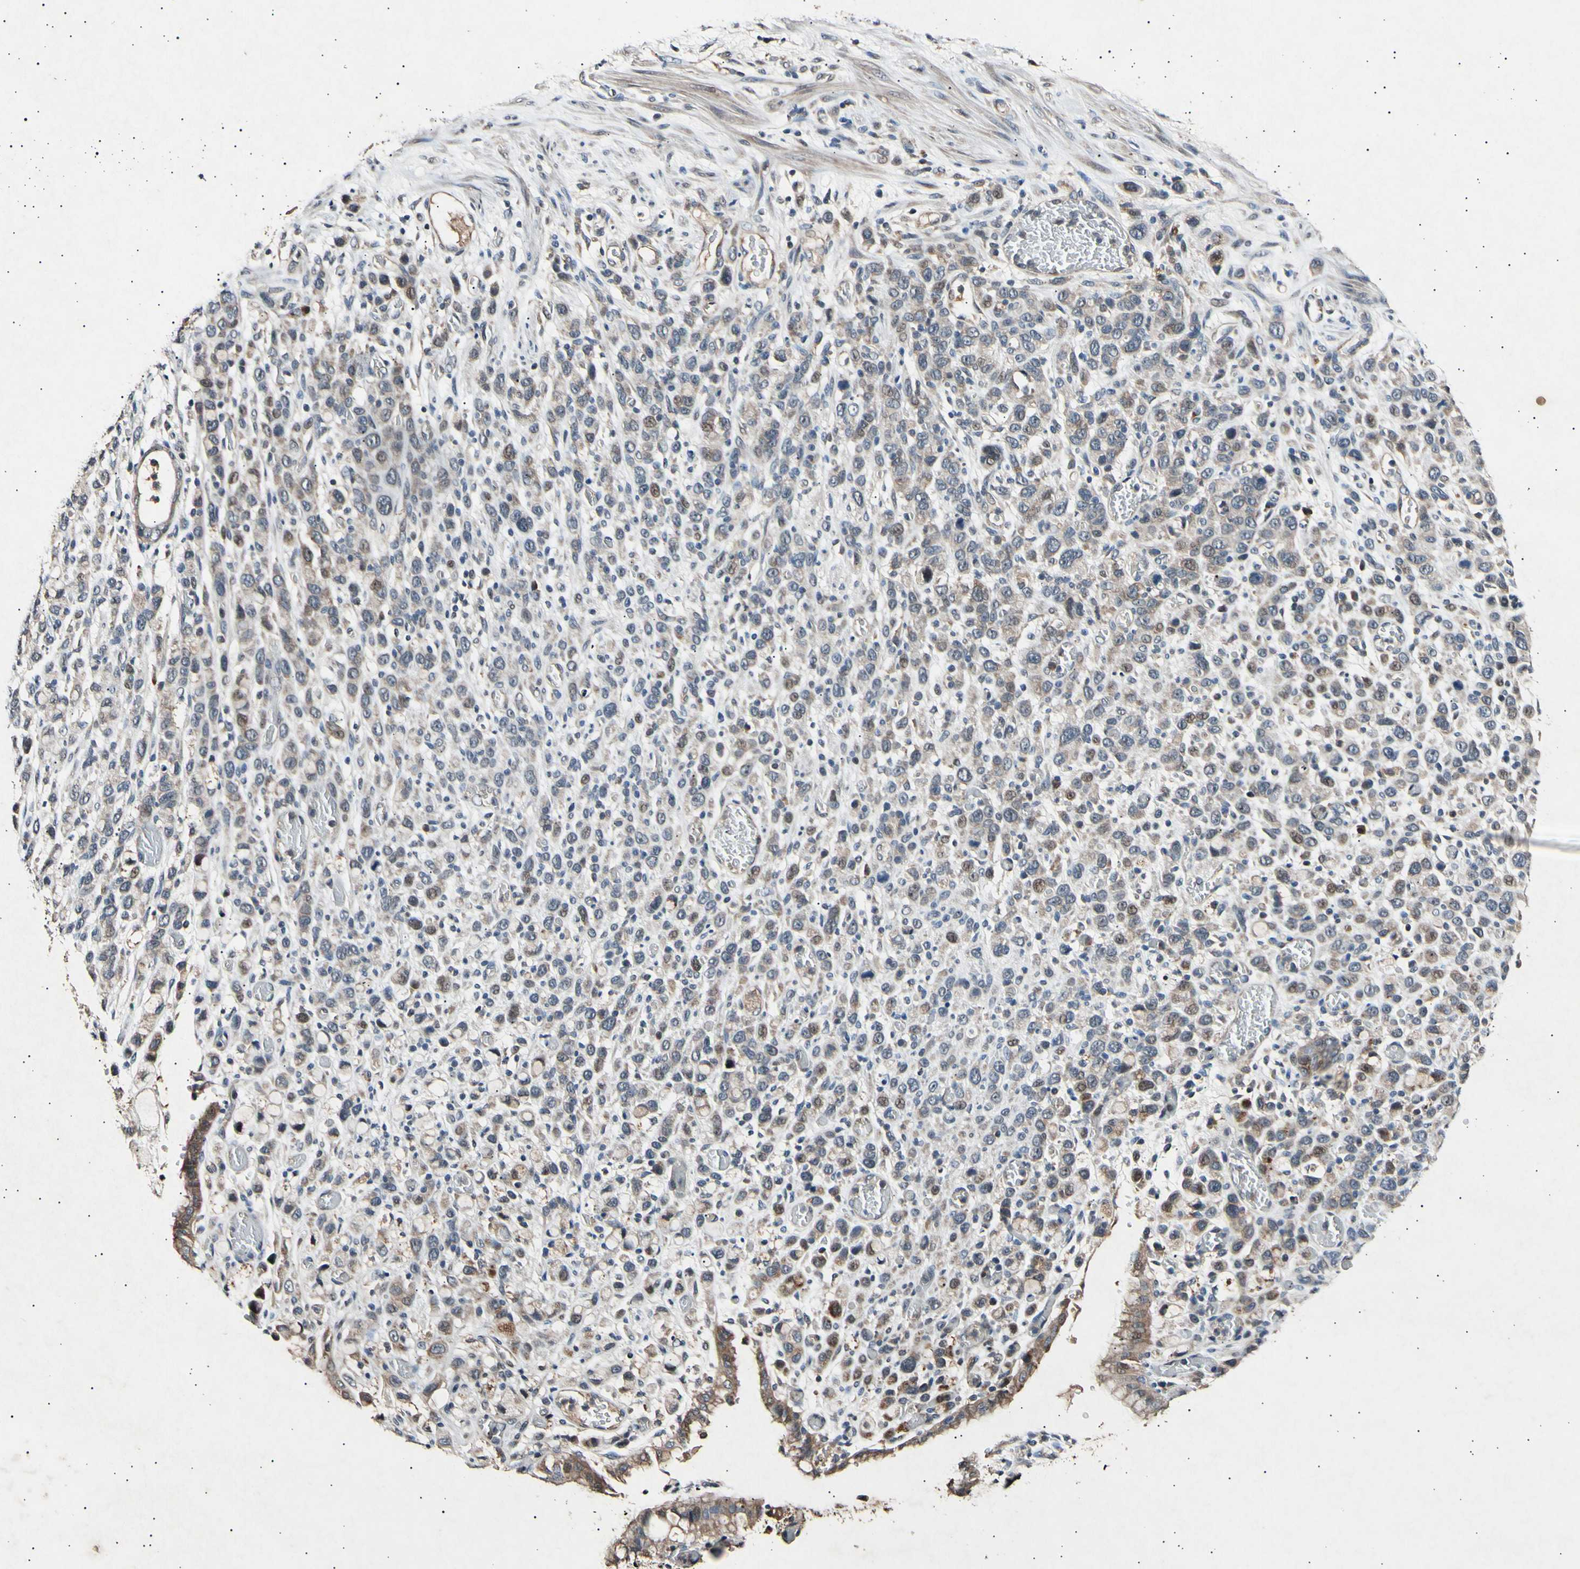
{"staining": {"intensity": "weak", "quantity": ">75%", "location": "cytoplasmic/membranous"}, "tissue": "stomach cancer", "cell_type": "Tumor cells", "image_type": "cancer", "snomed": [{"axis": "morphology", "description": "Normal tissue, NOS"}, {"axis": "morphology", "description": "Adenocarcinoma, NOS"}, {"axis": "morphology", "description": "Adenocarcinoma, High grade"}, {"axis": "topography", "description": "Stomach, upper"}, {"axis": "topography", "description": "Stomach"}], "caption": "High-power microscopy captured an IHC histopathology image of adenocarcinoma (high-grade) (stomach), revealing weak cytoplasmic/membranous staining in approximately >75% of tumor cells. Nuclei are stained in blue.", "gene": "ADCY3", "patient": {"sex": "female", "age": 65}}